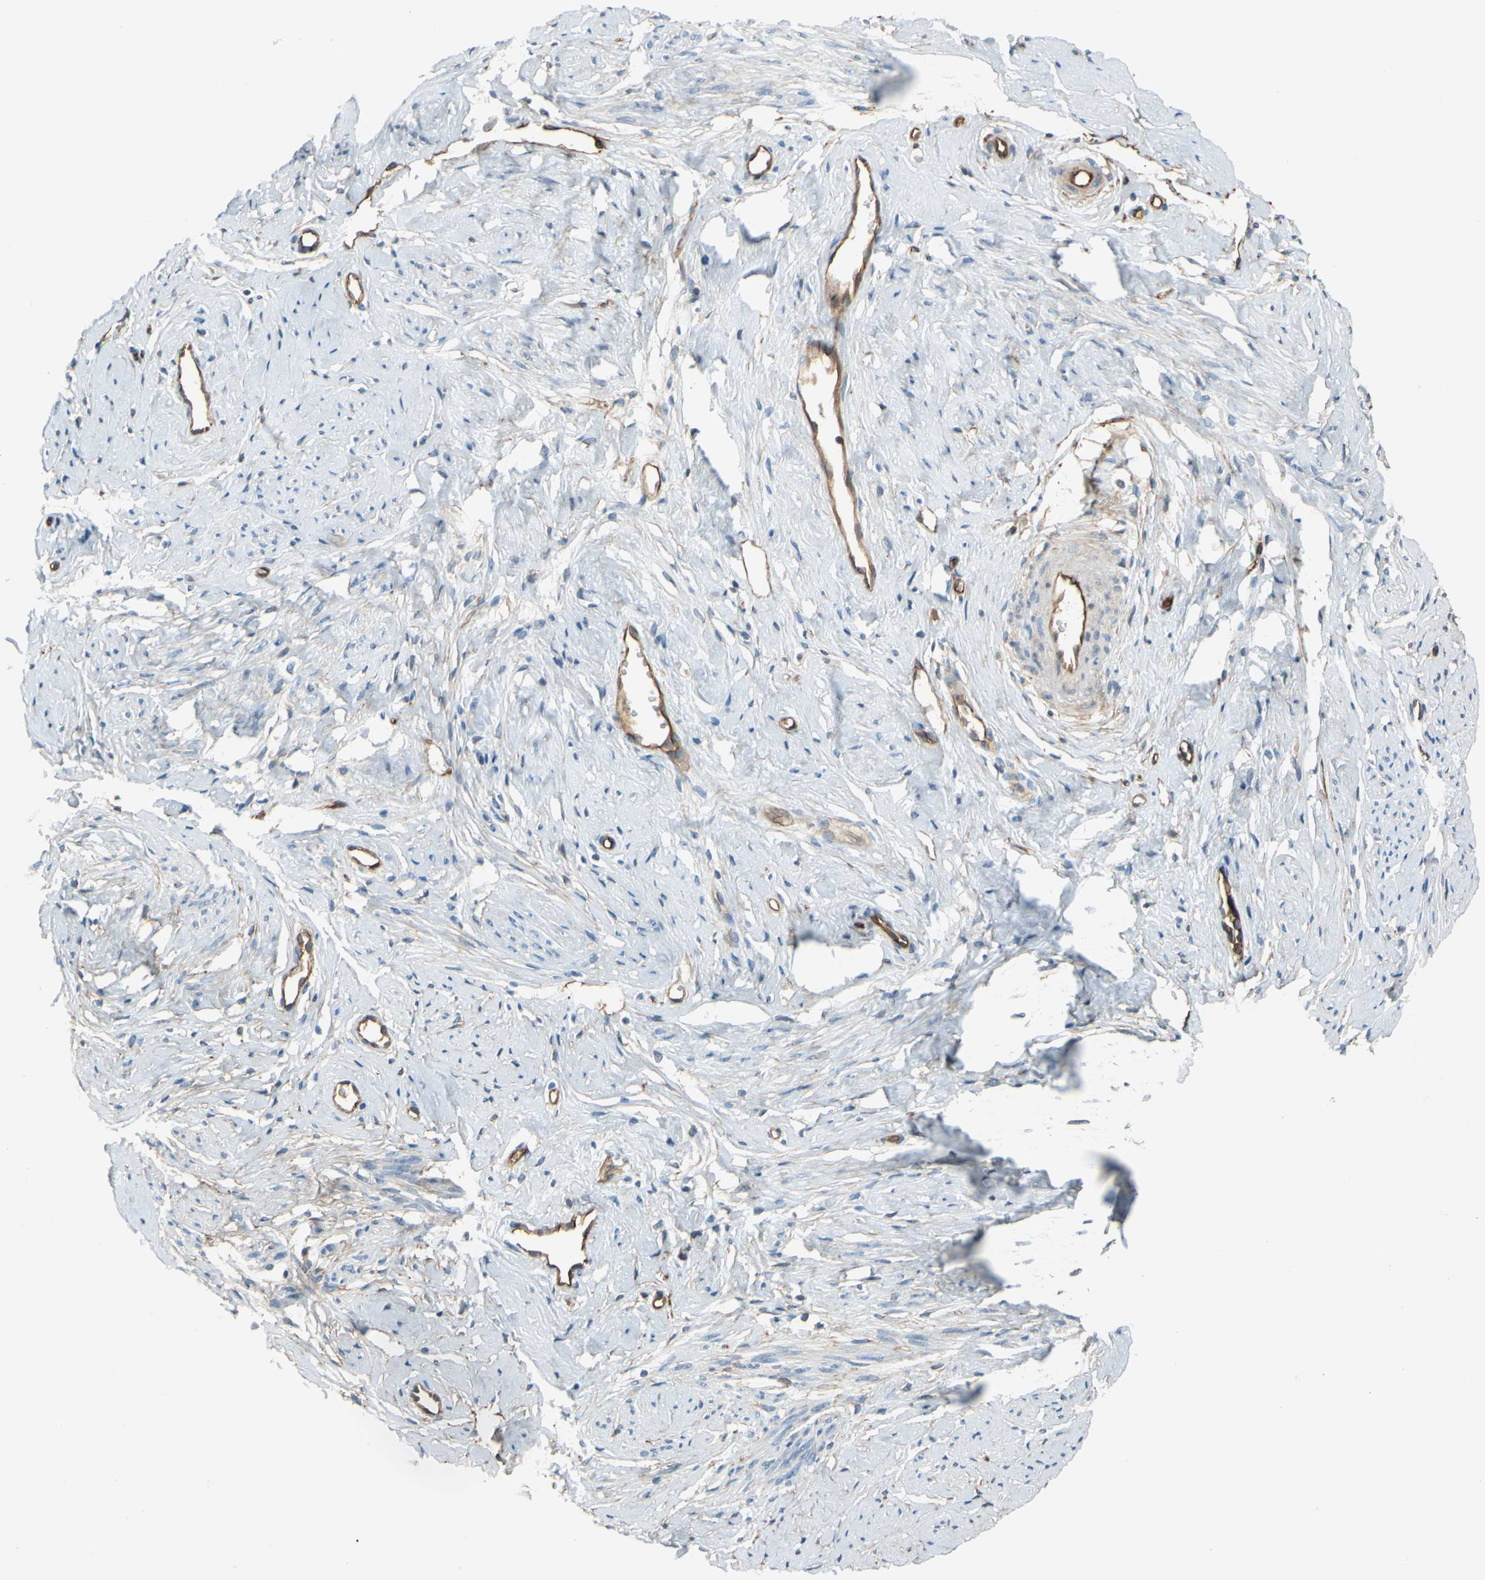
{"staining": {"intensity": "moderate", "quantity": ">75%", "location": "cytoplasmic/membranous"}, "tissue": "cervix", "cell_type": "Squamous epithelial cells", "image_type": "normal", "snomed": [{"axis": "morphology", "description": "Normal tissue, NOS"}, {"axis": "topography", "description": "Cervix"}], "caption": "Cervix stained with immunohistochemistry reveals moderate cytoplasmic/membranous positivity in about >75% of squamous epithelial cells.", "gene": "SPTAN1", "patient": {"sex": "female", "age": 46}}